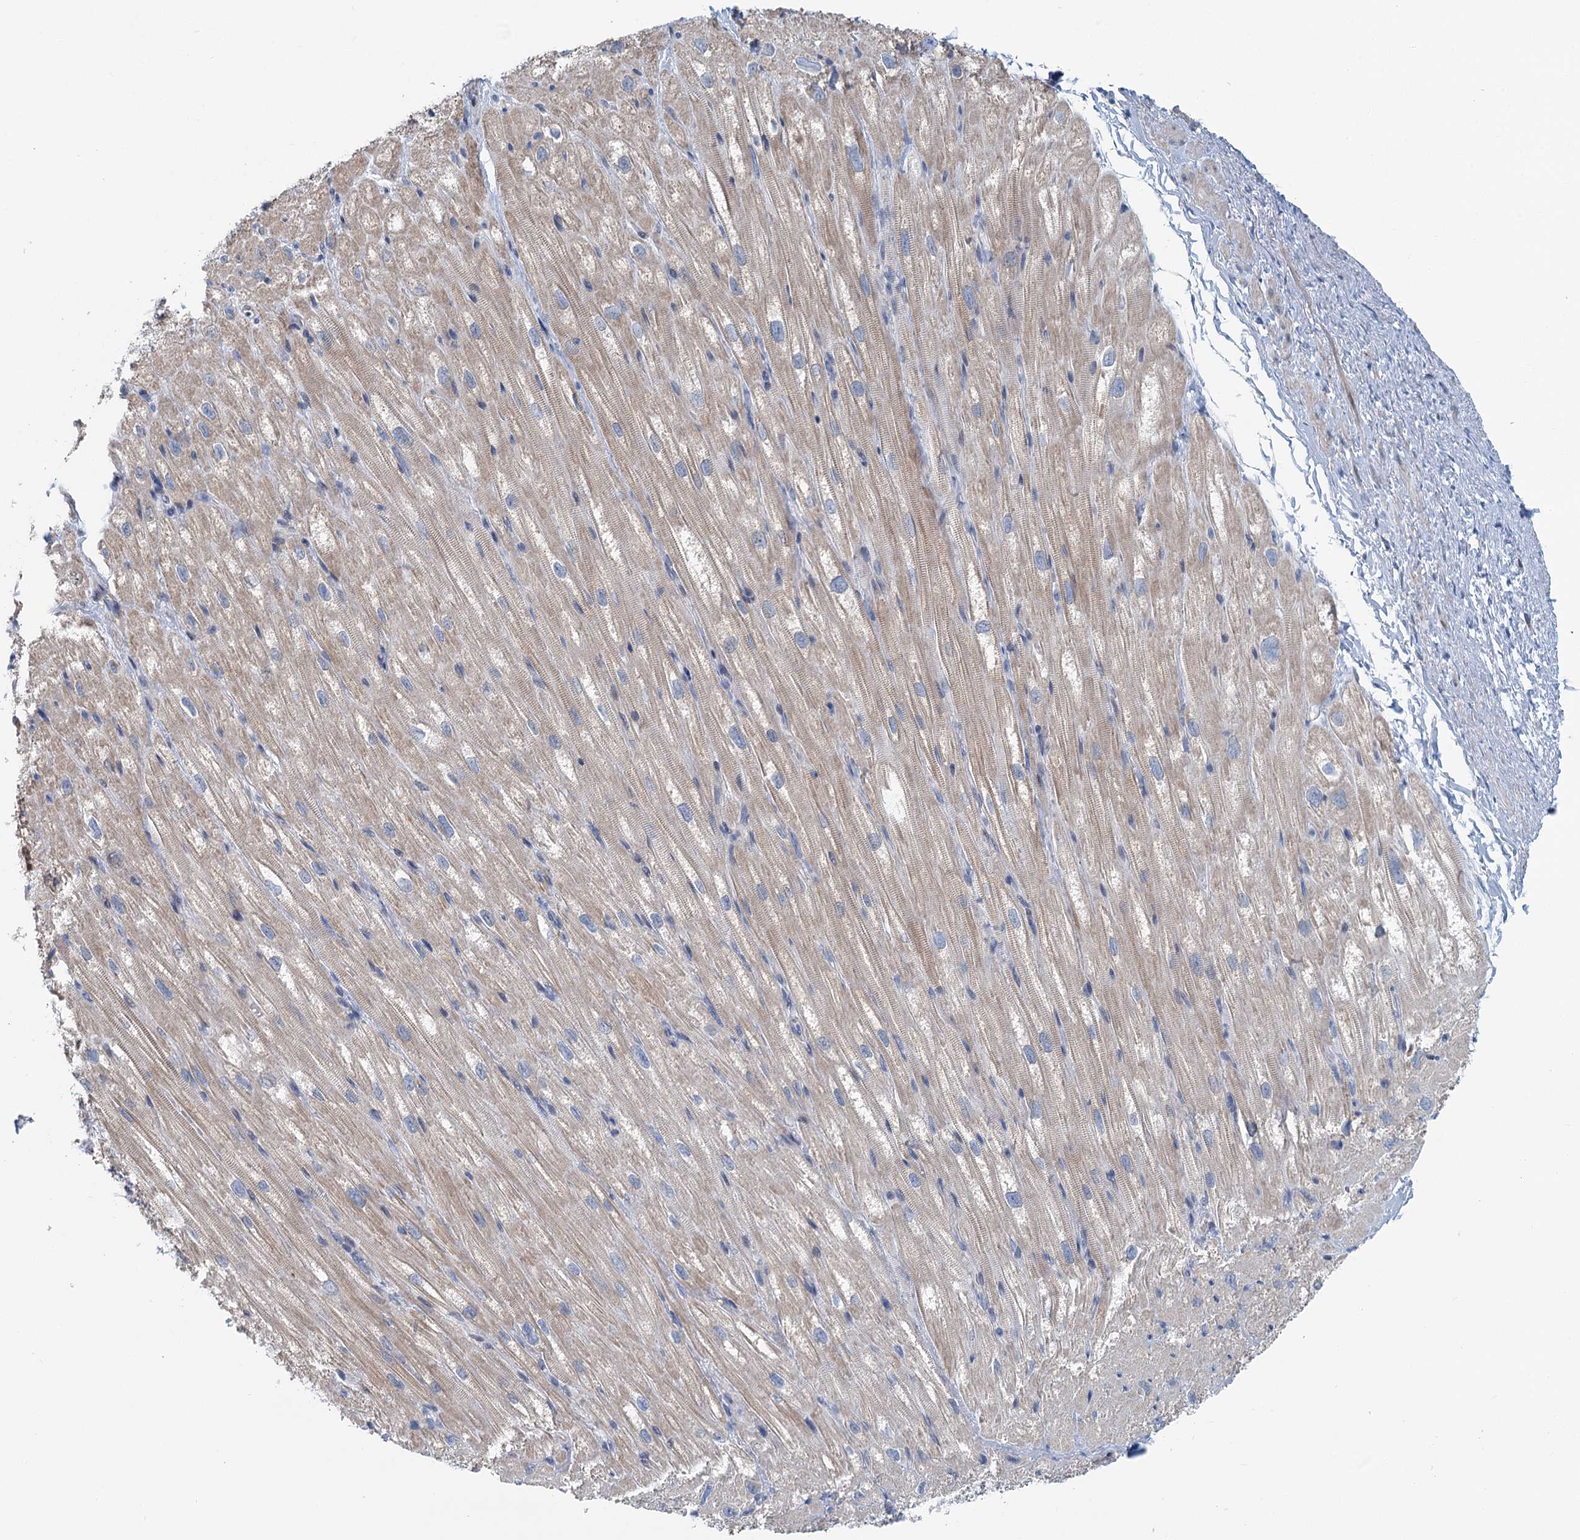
{"staining": {"intensity": "weak", "quantity": ">75%", "location": "cytoplasmic/membranous"}, "tissue": "heart muscle", "cell_type": "Cardiomyocytes", "image_type": "normal", "snomed": [{"axis": "morphology", "description": "Normal tissue, NOS"}, {"axis": "topography", "description": "Heart"}], "caption": "About >75% of cardiomyocytes in normal heart muscle reveal weak cytoplasmic/membranous protein expression as visualized by brown immunohistochemical staining.", "gene": "ZNF527", "patient": {"sex": "male", "age": 50}}